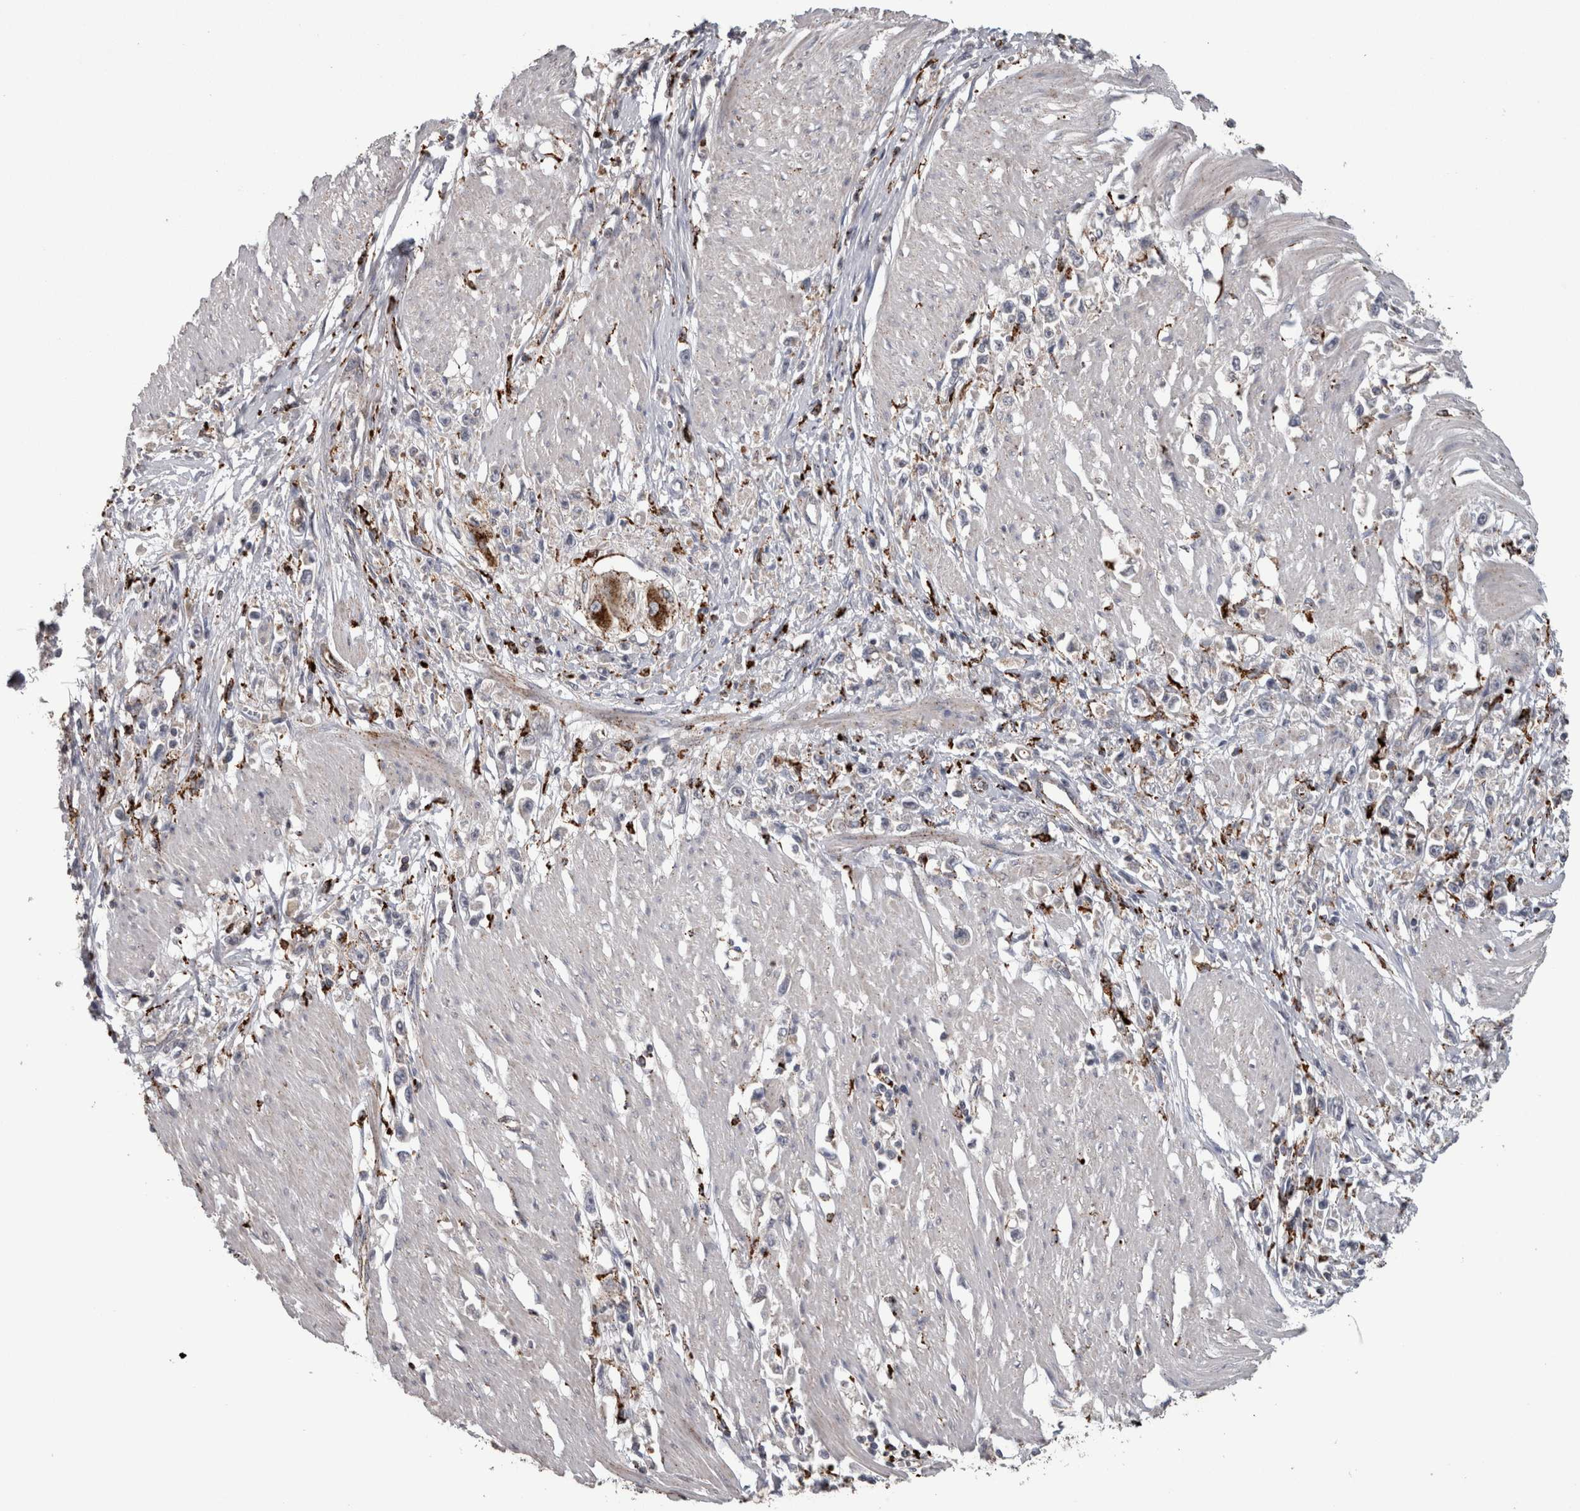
{"staining": {"intensity": "negative", "quantity": "none", "location": "none"}, "tissue": "stomach cancer", "cell_type": "Tumor cells", "image_type": "cancer", "snomed": [{"axis": "morphology", "description": "Adenocarcinoma, NOS"}, {"axis": "topography", "description": "Stomach"}], "caption": "High magnification brightfield microscopy of adenocarcinoma (stomach) stained with DAB (brown) and counterstained with hematoxylin (blue): tumor cells show no significant expression.", "gene": "CTSZ", "patient": {"sex": "female", "age": 59}}